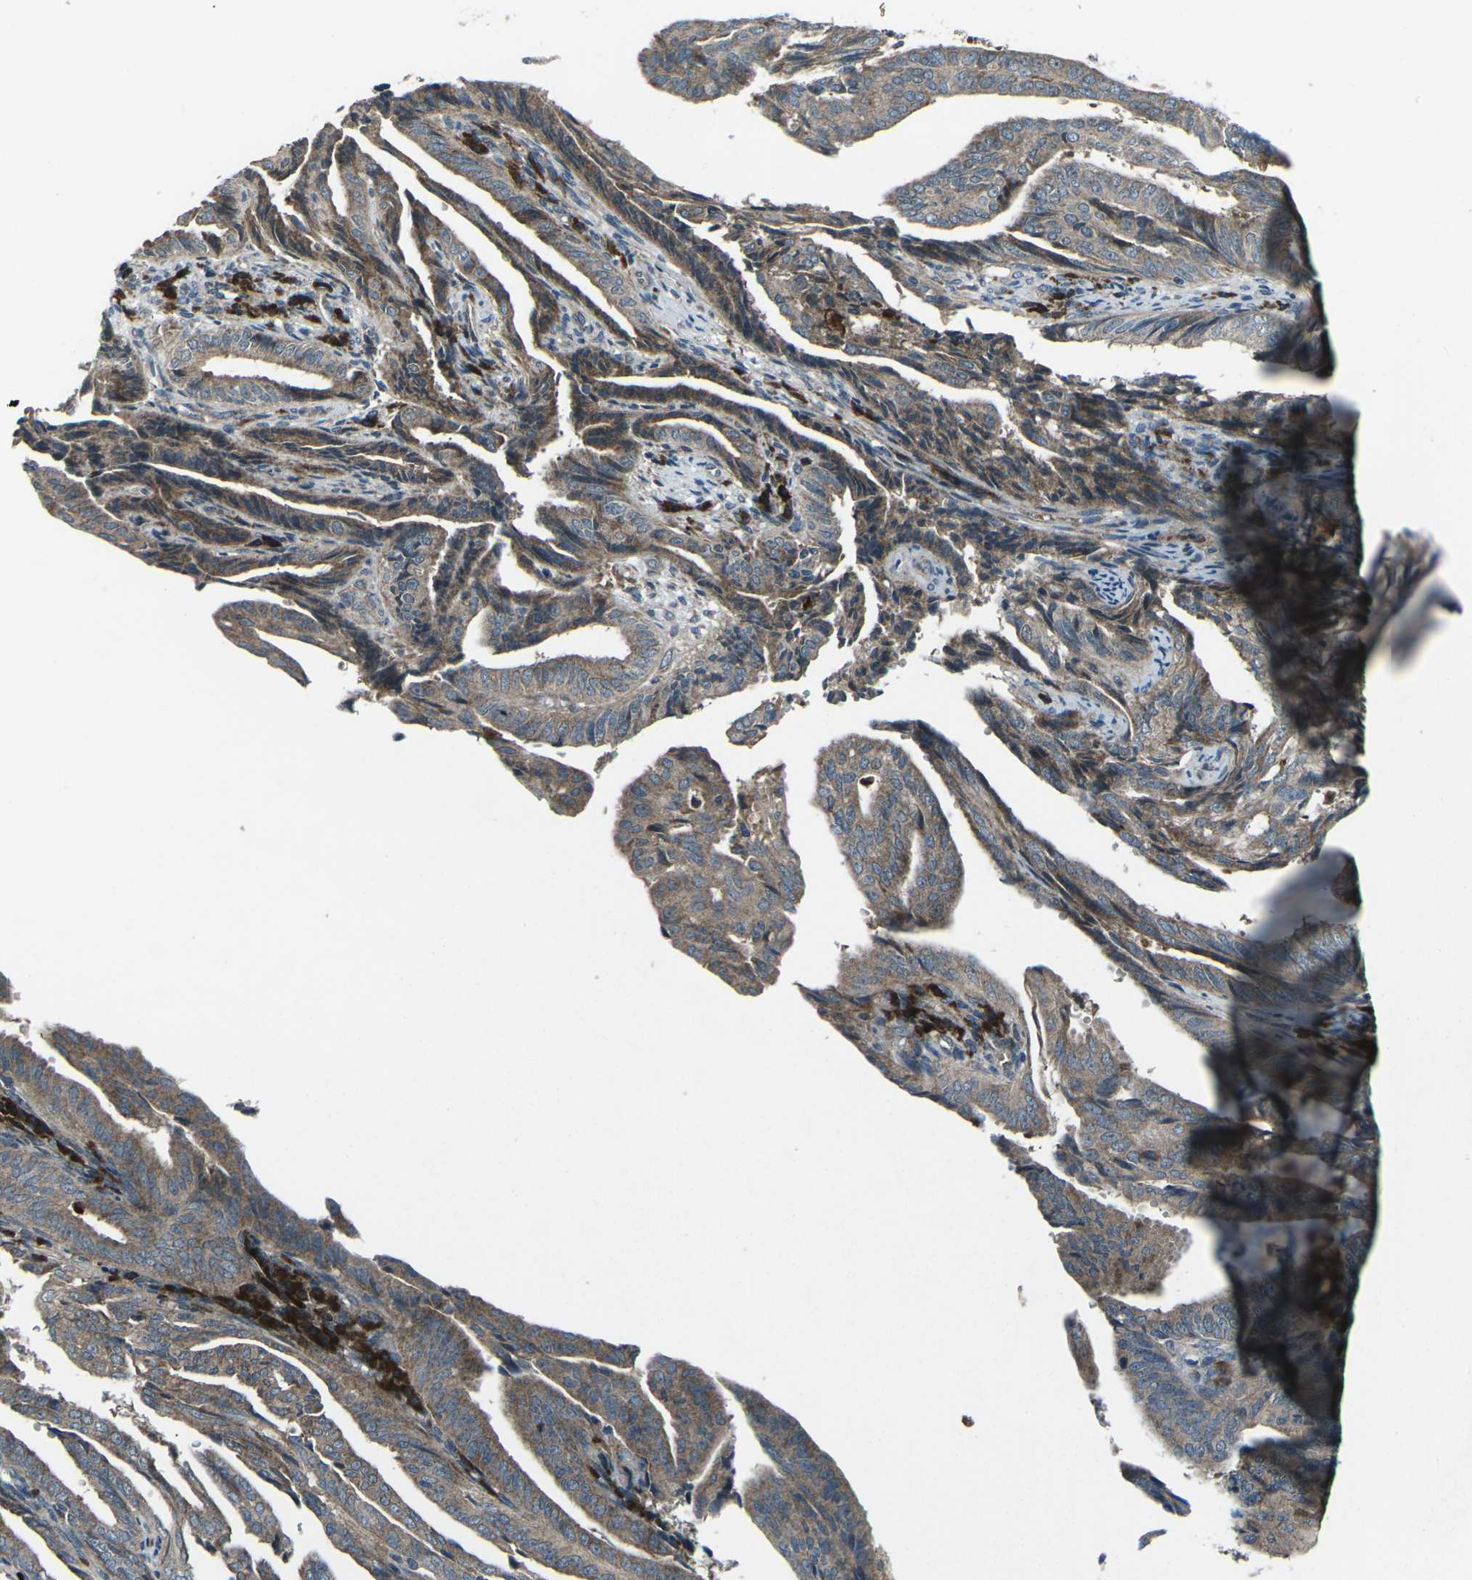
{"staining": {"intensity": "moderate", "quantity": "25%-75%", "location": "cytoplasmic/membranous"}, "tissue": "endometrial cancer", "cell_type": "Tumor cells", "image_type": "cancer", "snomed": [{"axis": "morphology", "description": "Adenocarcinoma, NOS"}, {"axis": "topography", "description": "Endometrium"}], "caption": "A high-resolution histopathology image shows immunohistochemistry staining of endometrial cancer (adenocarcinoma), which exhibits moderate cytoplasmic/membranous positivity in approximately 25%-75% of tumor cells. (IHC, brightfield microscopy, high magnification).", "gene": "CDK16", "patient": {"sex": "female", "age": 58}}